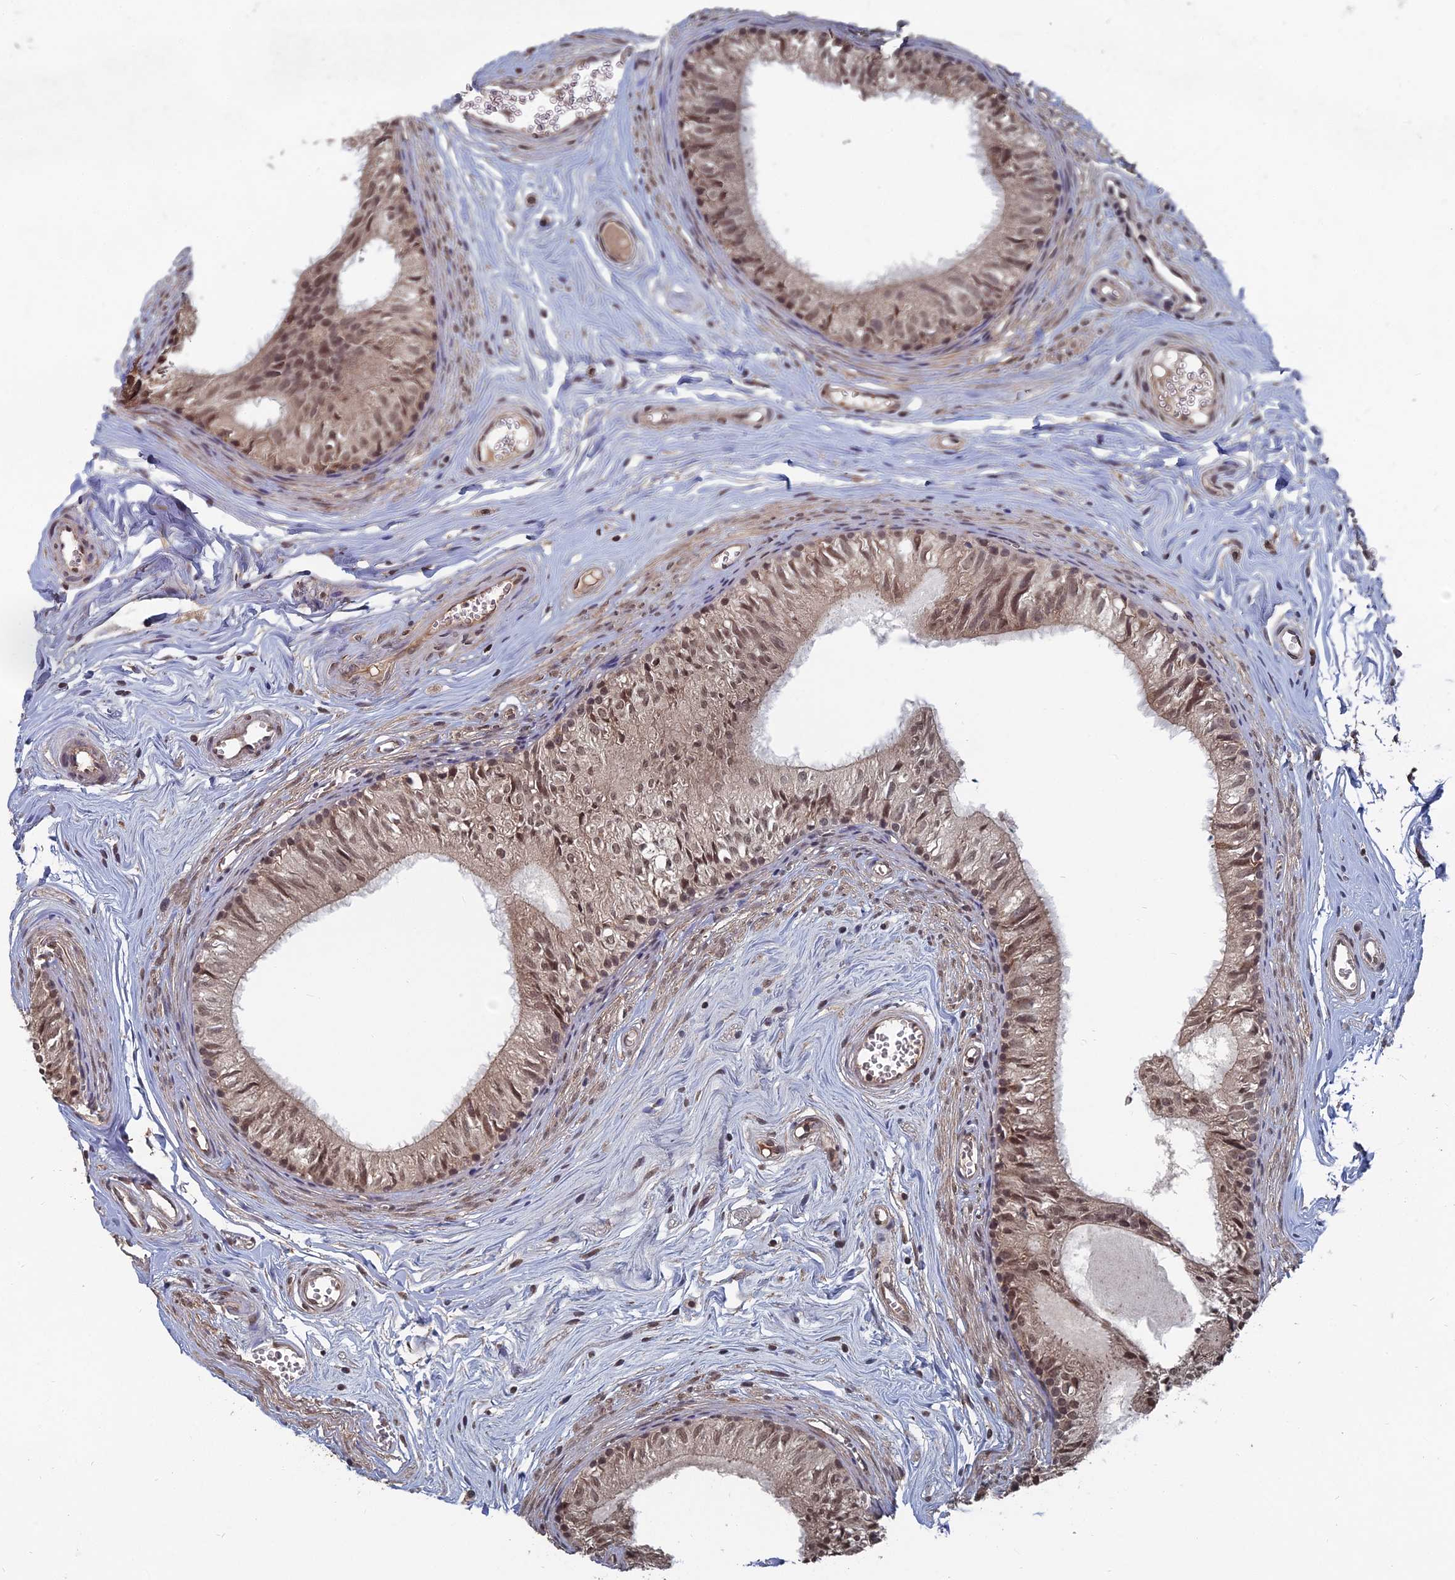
{"staining": {"intensity": "moderate", "quantity": ">75%", "location": "nuclear"}, "tissue": "epididymis", "cell_type": "Glandular cells", "image_type": "normal", "snomed": [{"axis": "morphology", "description": "Normal tissue, NOS"}, {"axis": "topography", "description": "Epididymis"}], "caption": "Epididymis stained with immunohistochemistry (IHC) exhibits moderate nuclear expression in about >75% of glandular cells.", "gene": "CCNP", "patient": {"sex": "male", "age": 36}}